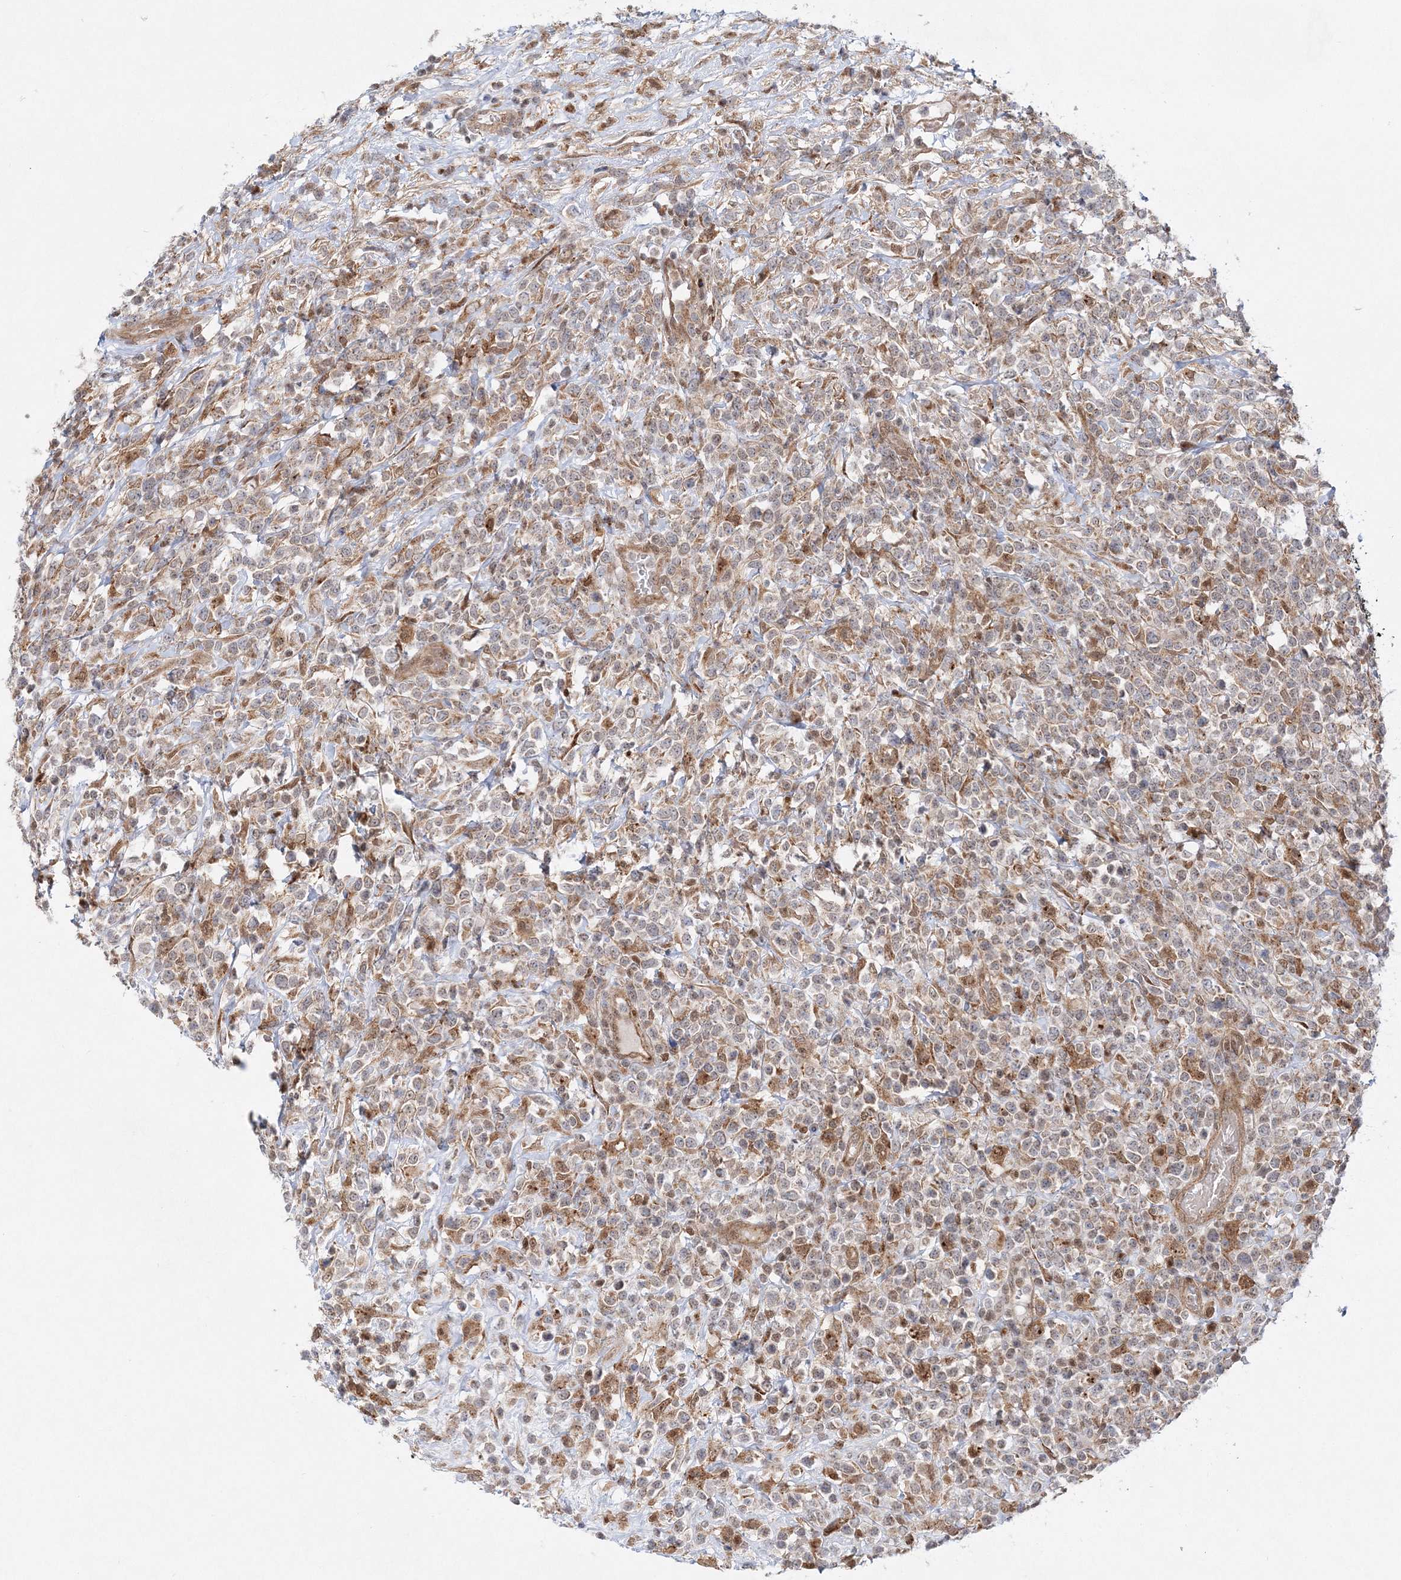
{"staining": {"intensity": "moderate", "quantity": "<25%", "location": "cytoplasmic/membranous"}, "tissue": "lymphoma", "cell_type": "Tumor cells", "image_type": "cancer", "snomed": [{"axis": "morphology", "description": "Malignant lymphoma, non-Hodgkin's type, High grade"}, {"axis": "topography", "description": "Colon"}], "caption": "Lymphoma was stained to show a protein in brown. There is low levels of moderate cytoplasmic/membranous positivity in approximately <25% of tumor cells.", "gene": "RAB11FIP2", "patient": {"sex": "female", "age": 53}}